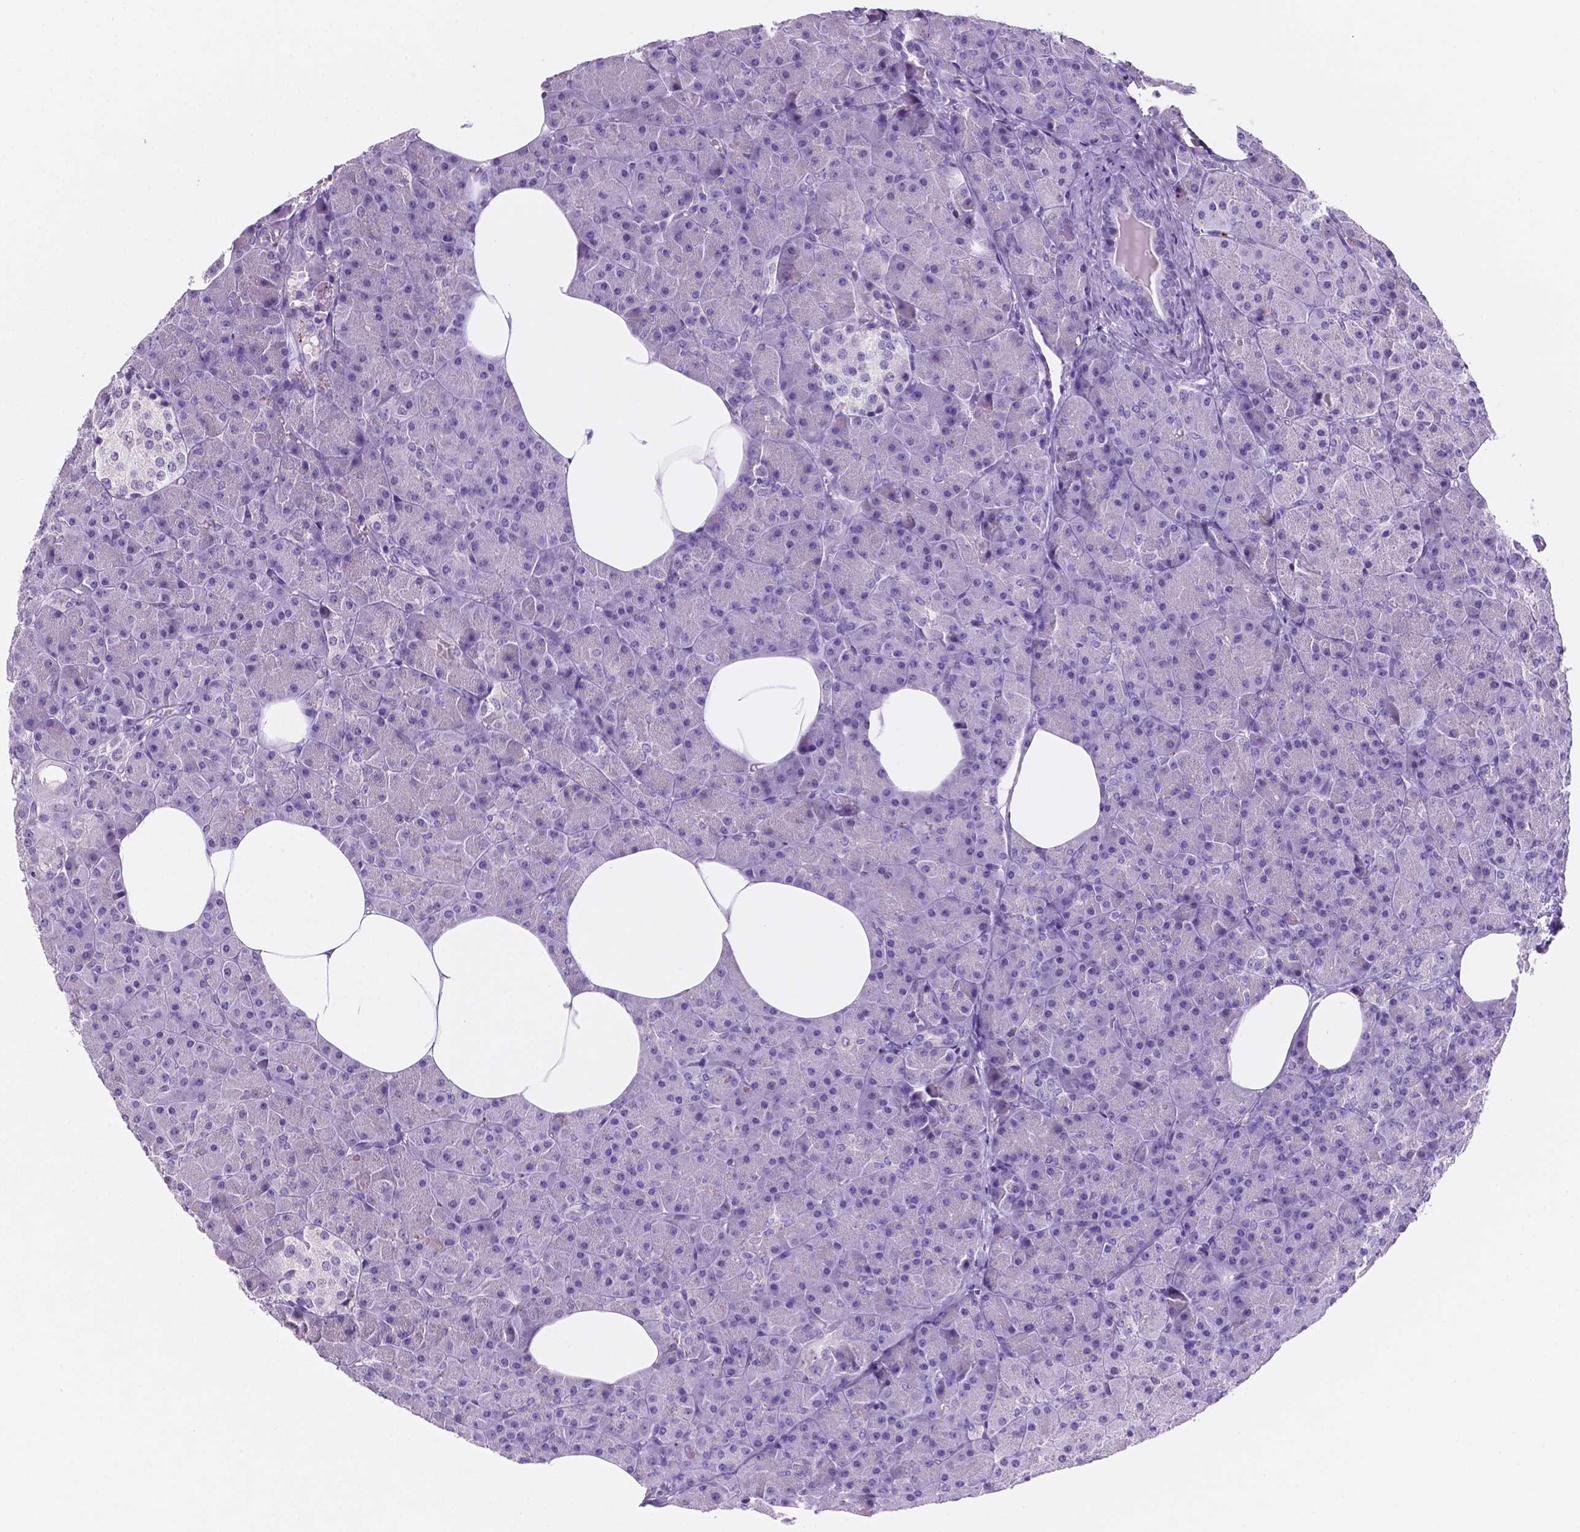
{"staining": {"intensity": "negative", "quantity": "none", "location": "none"}, "tissue": "pancreas", "cell_type": "Exocrine glandular cells", "image_type": "normal", "snomed": [{"axis": "morphology", "description": "Normal tissue, NOS"}, {"axis": "topography", "description": "Pancreas"}], "caption": "DAB immunohistochemical staining of normal human pancreas shows no significant positivity in exocrine glandular cells.", "gene": "EBLN2", "patient": {"sex": "female", "age": 45}}